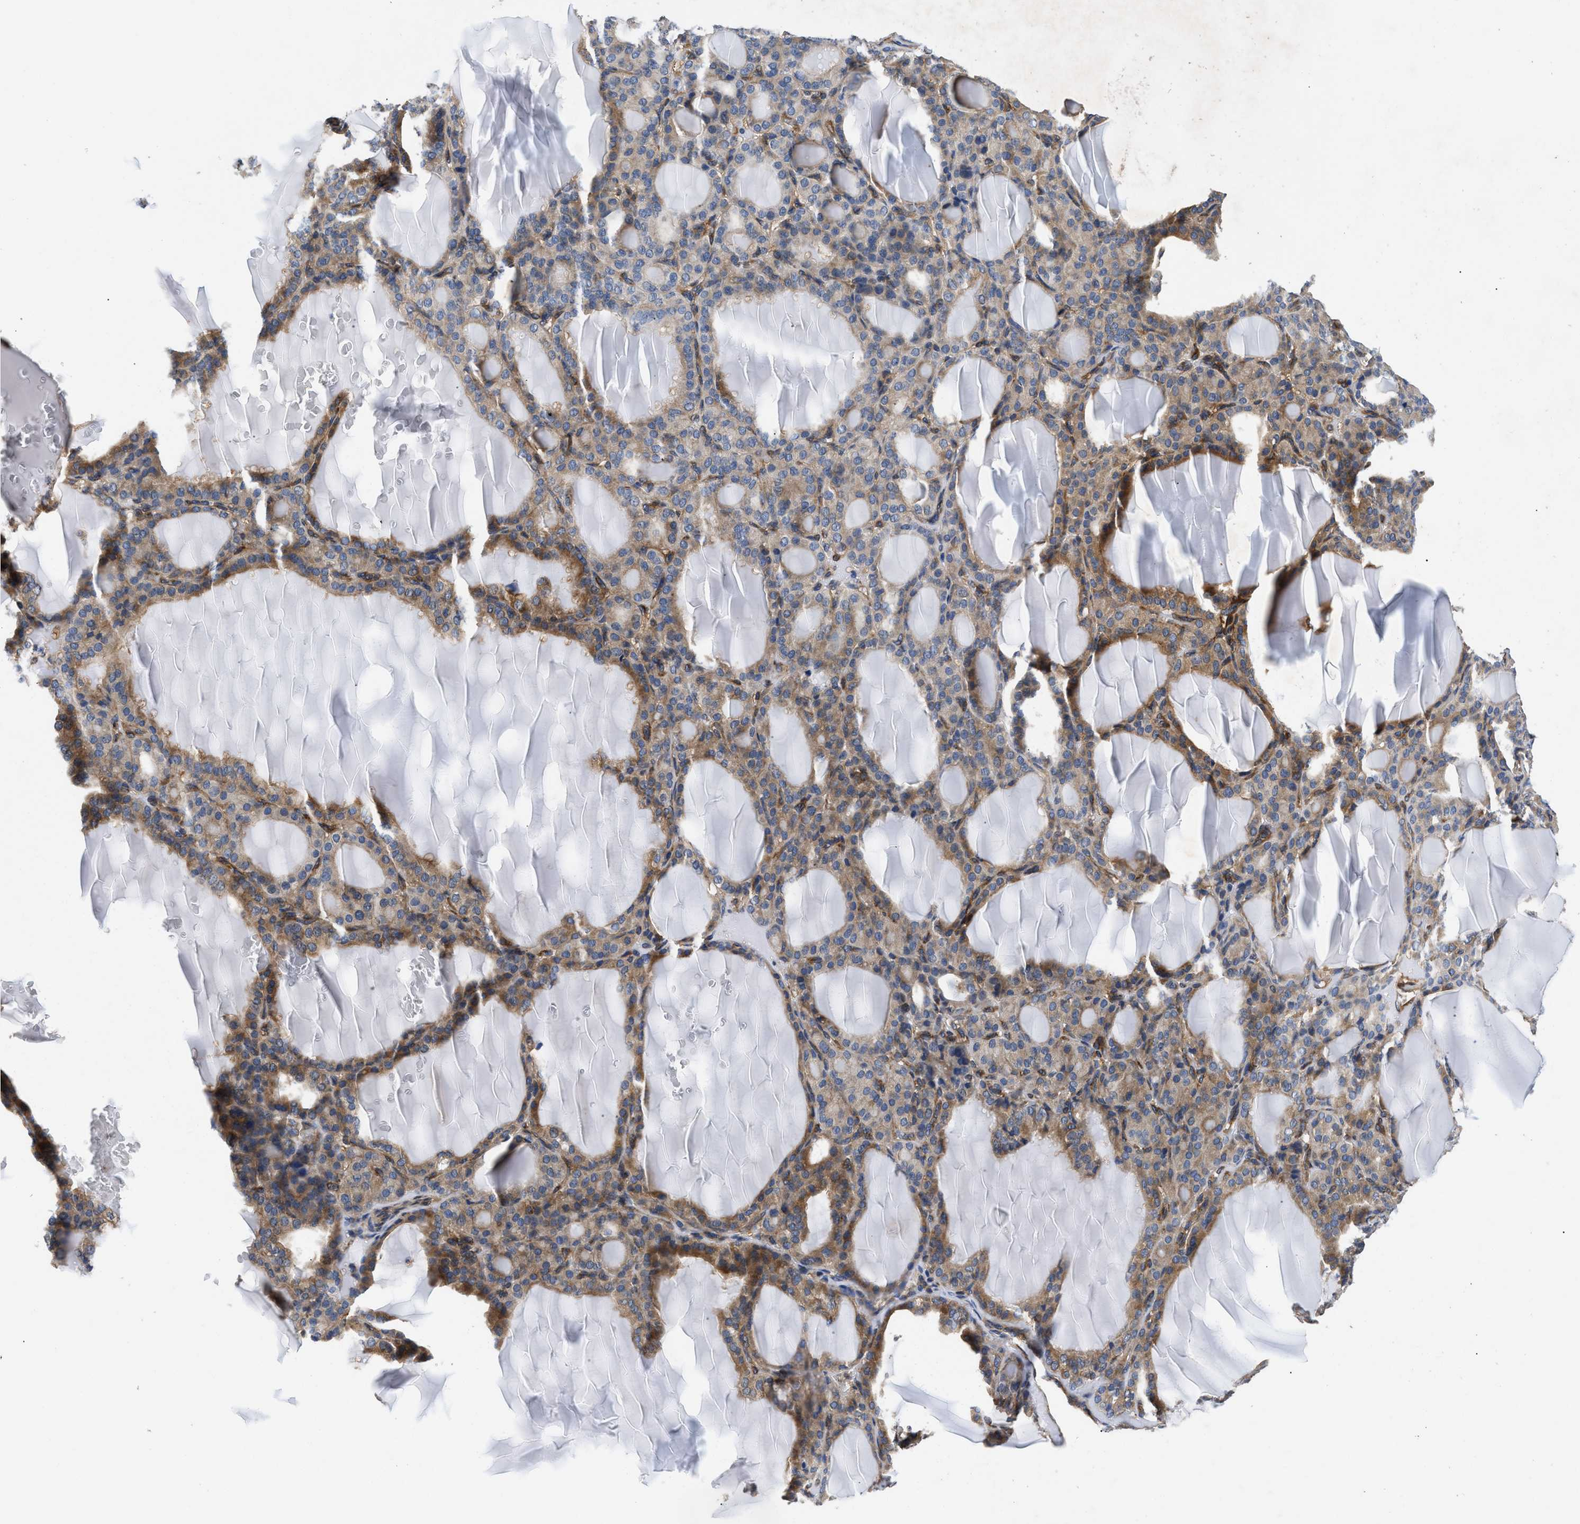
{"staining": {"intensity": "moderate", "quantity": ">75%", "location": "cytoplasmic/membranous"}, "tissue": "thyroid gland", "cell_type": "Glandular cells", "image_type": "normal", "snomed": [{"axis": "morphology", "description": "Normal tissue, NOS"}, {"axis": "topography", "description": "Thyroid gland"}], "caption": "An immunohistochemistry photomicrograph of benign tissue is shown. Protein staining in brown highlights moderate cytoplasmic/membranous positivity in thyroid gland within glandular cells. (brown staining indicates protein expression, while blue staining denotes nuclei).", "gene": "RAPH1", "patient": {"sex": "female", "age": 28}}